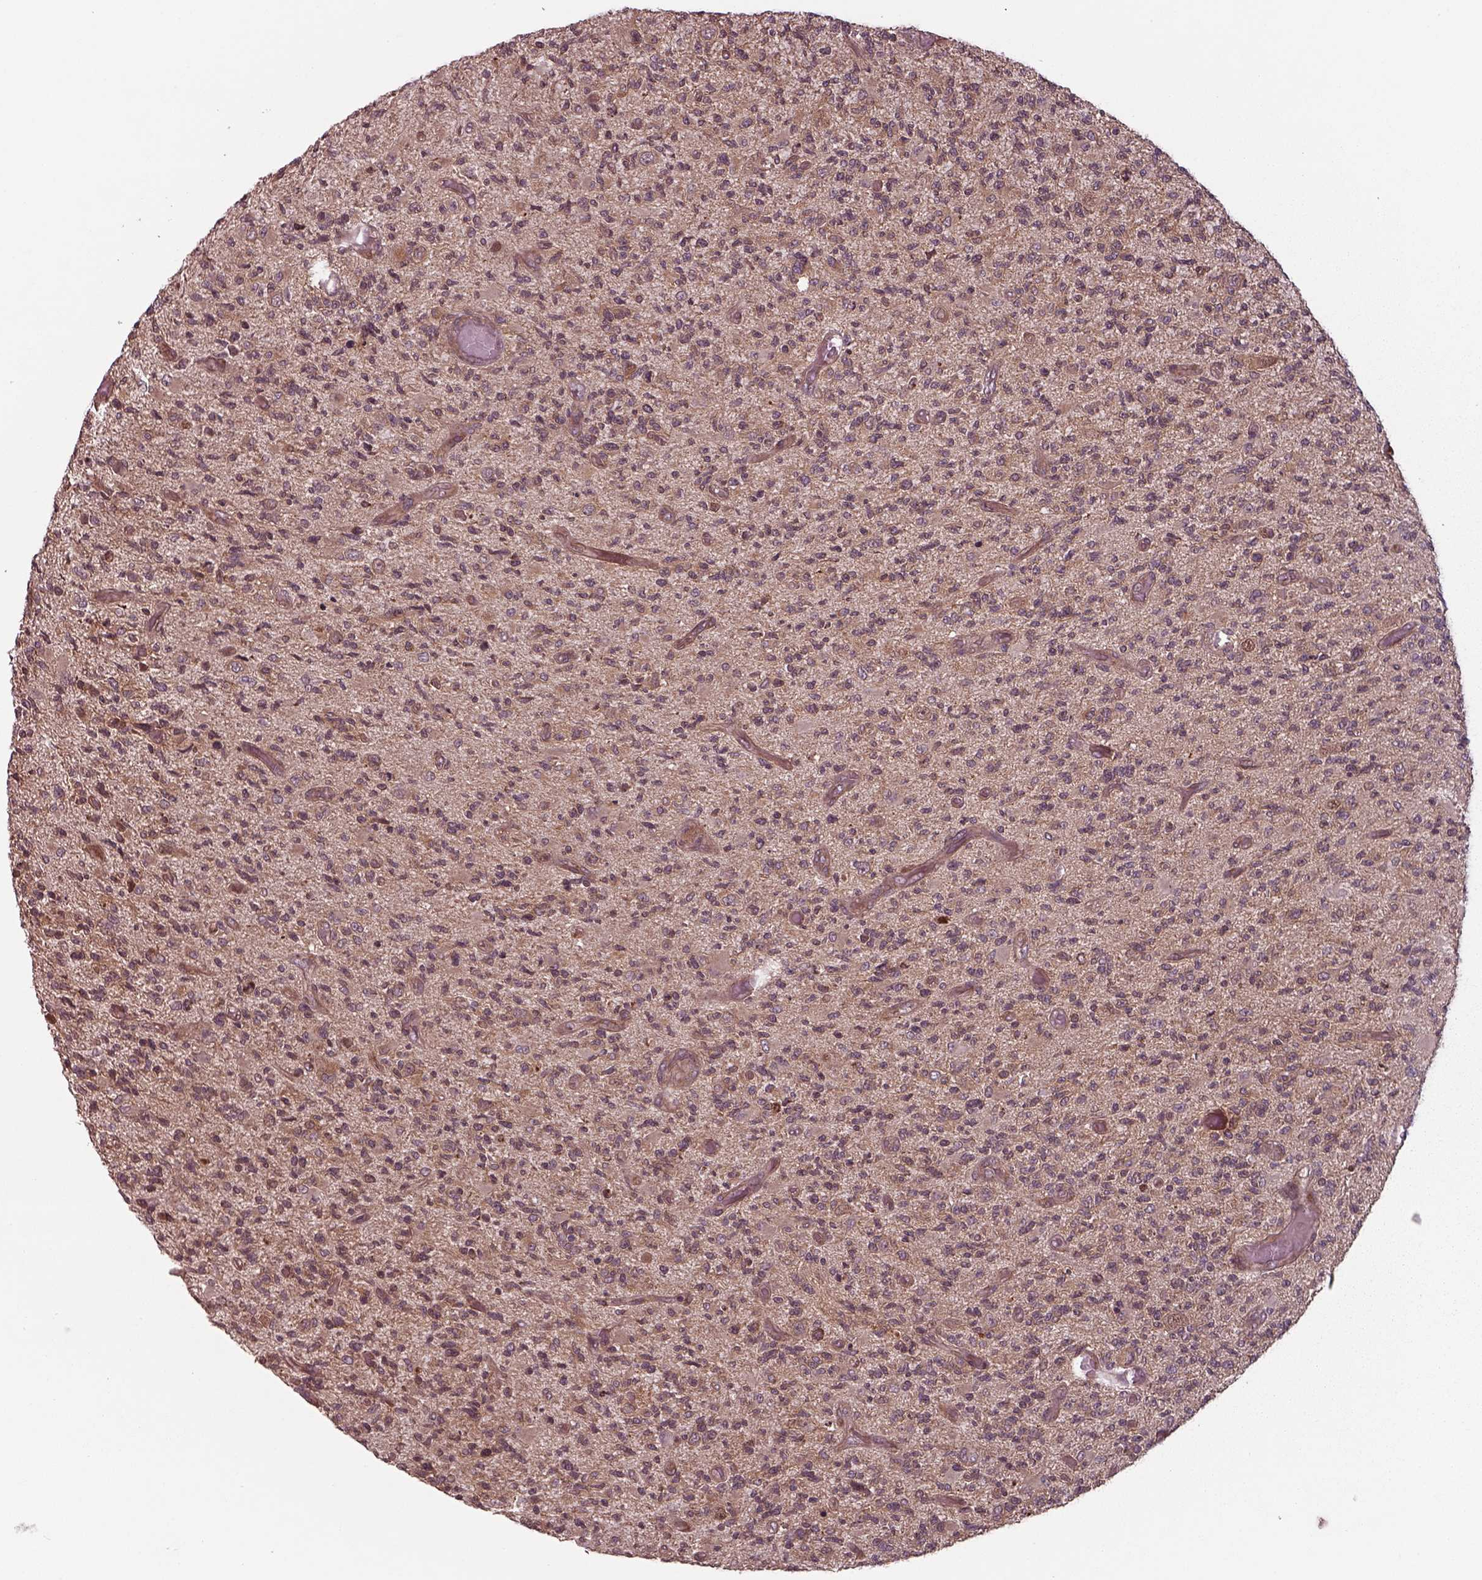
{"staining": {"intensity": "weak", "quantity": "25%-75%", "location": "cytoplasmic/membranous"}, "tissue": "glioma", "cell_type": "Tumor cells", "image_type": "cancer", "snomed": [{"axis": "morphology", "description": "Glioma, malignant, High grade"}, {"axis": "topography", "description": "Brain"}], "caption": "High-grade glioma (malignant) tissue exhibits weak cytoplasmic/membranous positivity in about 25%-75% of tumor cells, visualized by immunohistochemistry.", "gene": "CHMP3", "patient": {"sex": "female", "age": 63}}